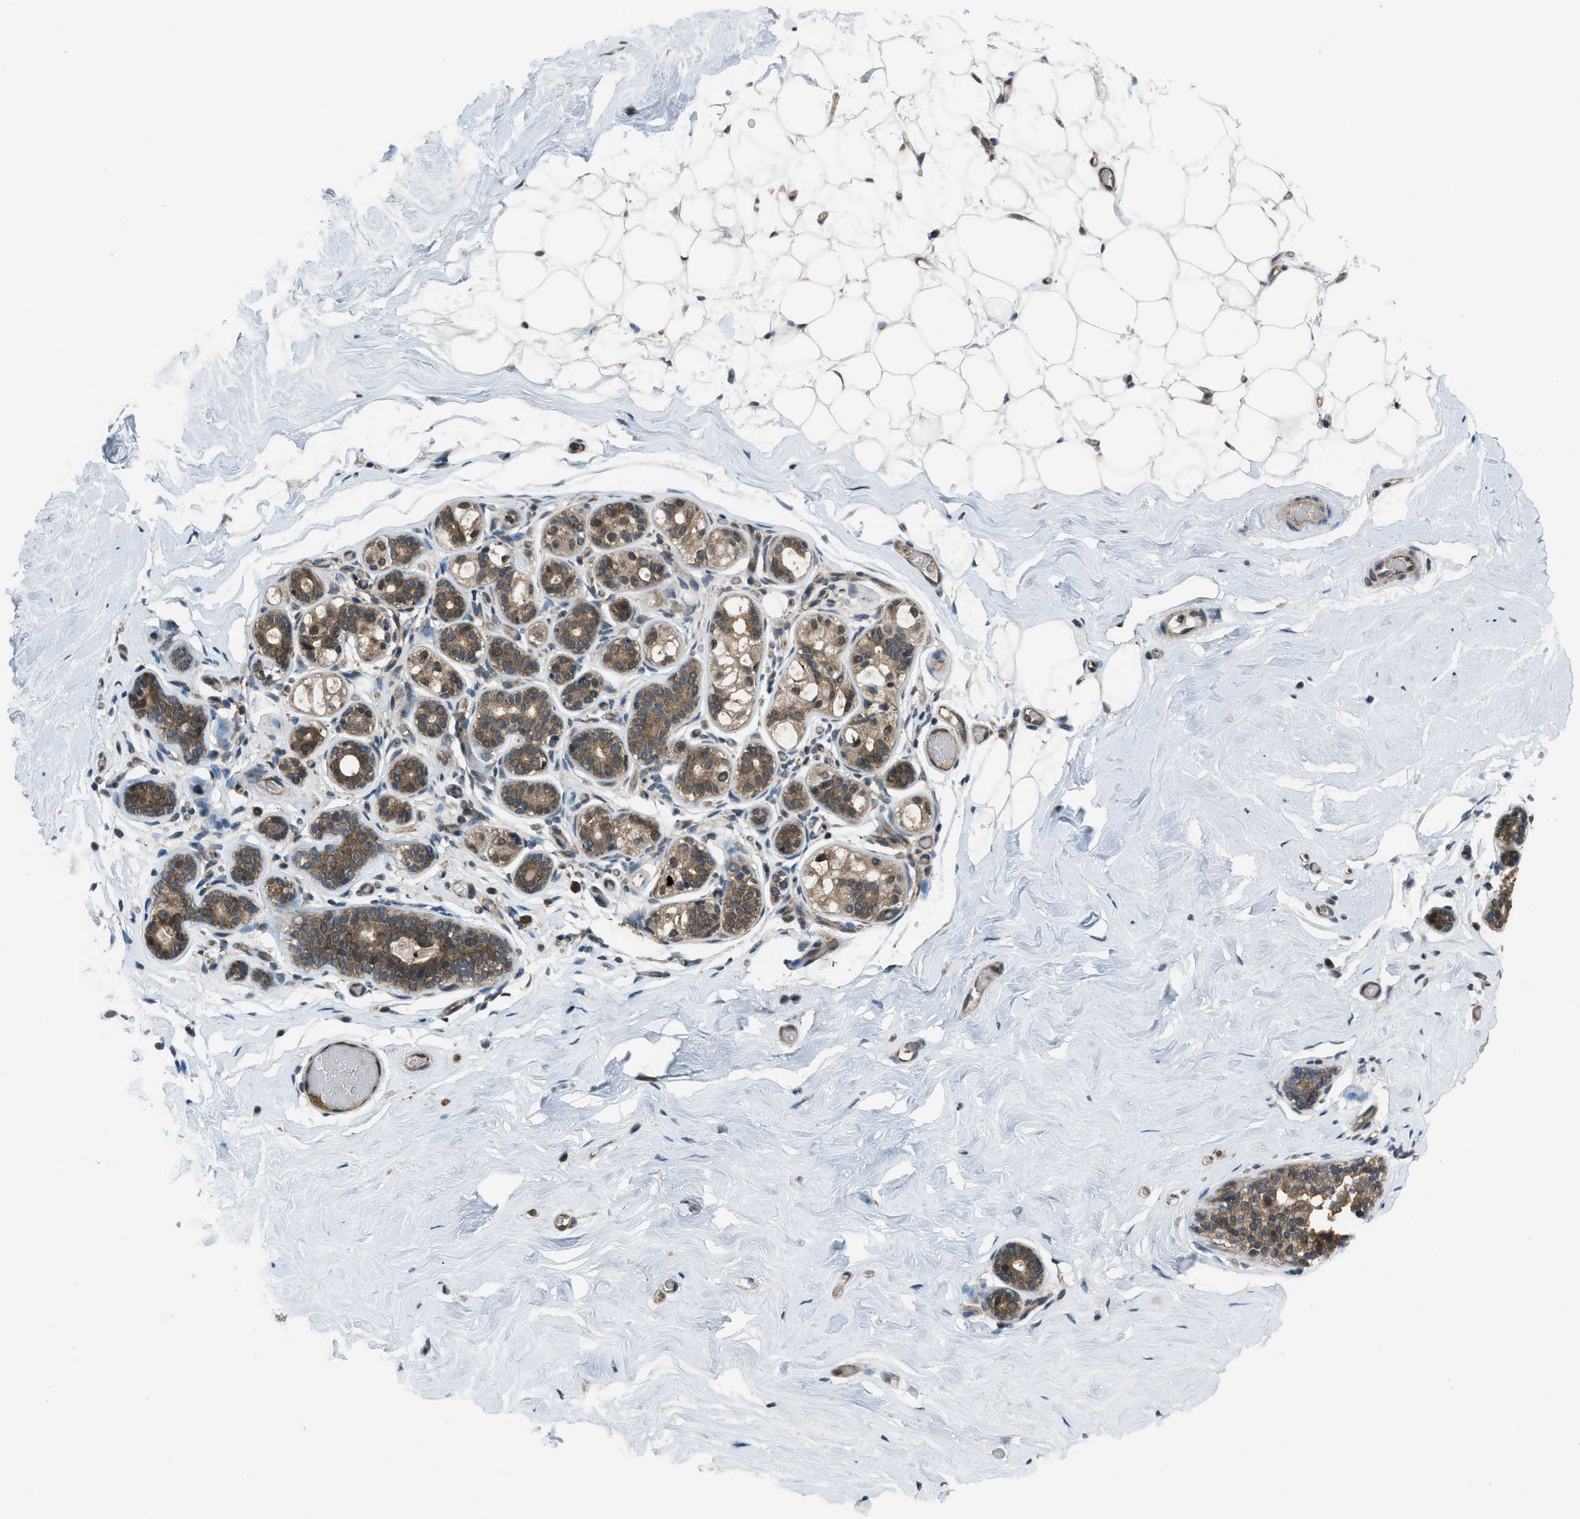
{"staining": {"intensity": "weak", "quantity": ">75%", "location": "cytoplasmic/membranous"}, "tissue": "breast", "cell_type": "Adipocytes", "image_type": "normal", "snomed": [{"axis": "morphology", "description": "Normal tissue, NOS"}, {"axis": "topography", "description": "Breast"}], "caption": "A brown stain shows weak cytoplasmic/membranous expression of a protein in adipocytes of benign human breast. (IHC, brightfield microscopy, high magnification).", "gene": "ASAP2", "patient": {"sex": "female", "age": 75}}